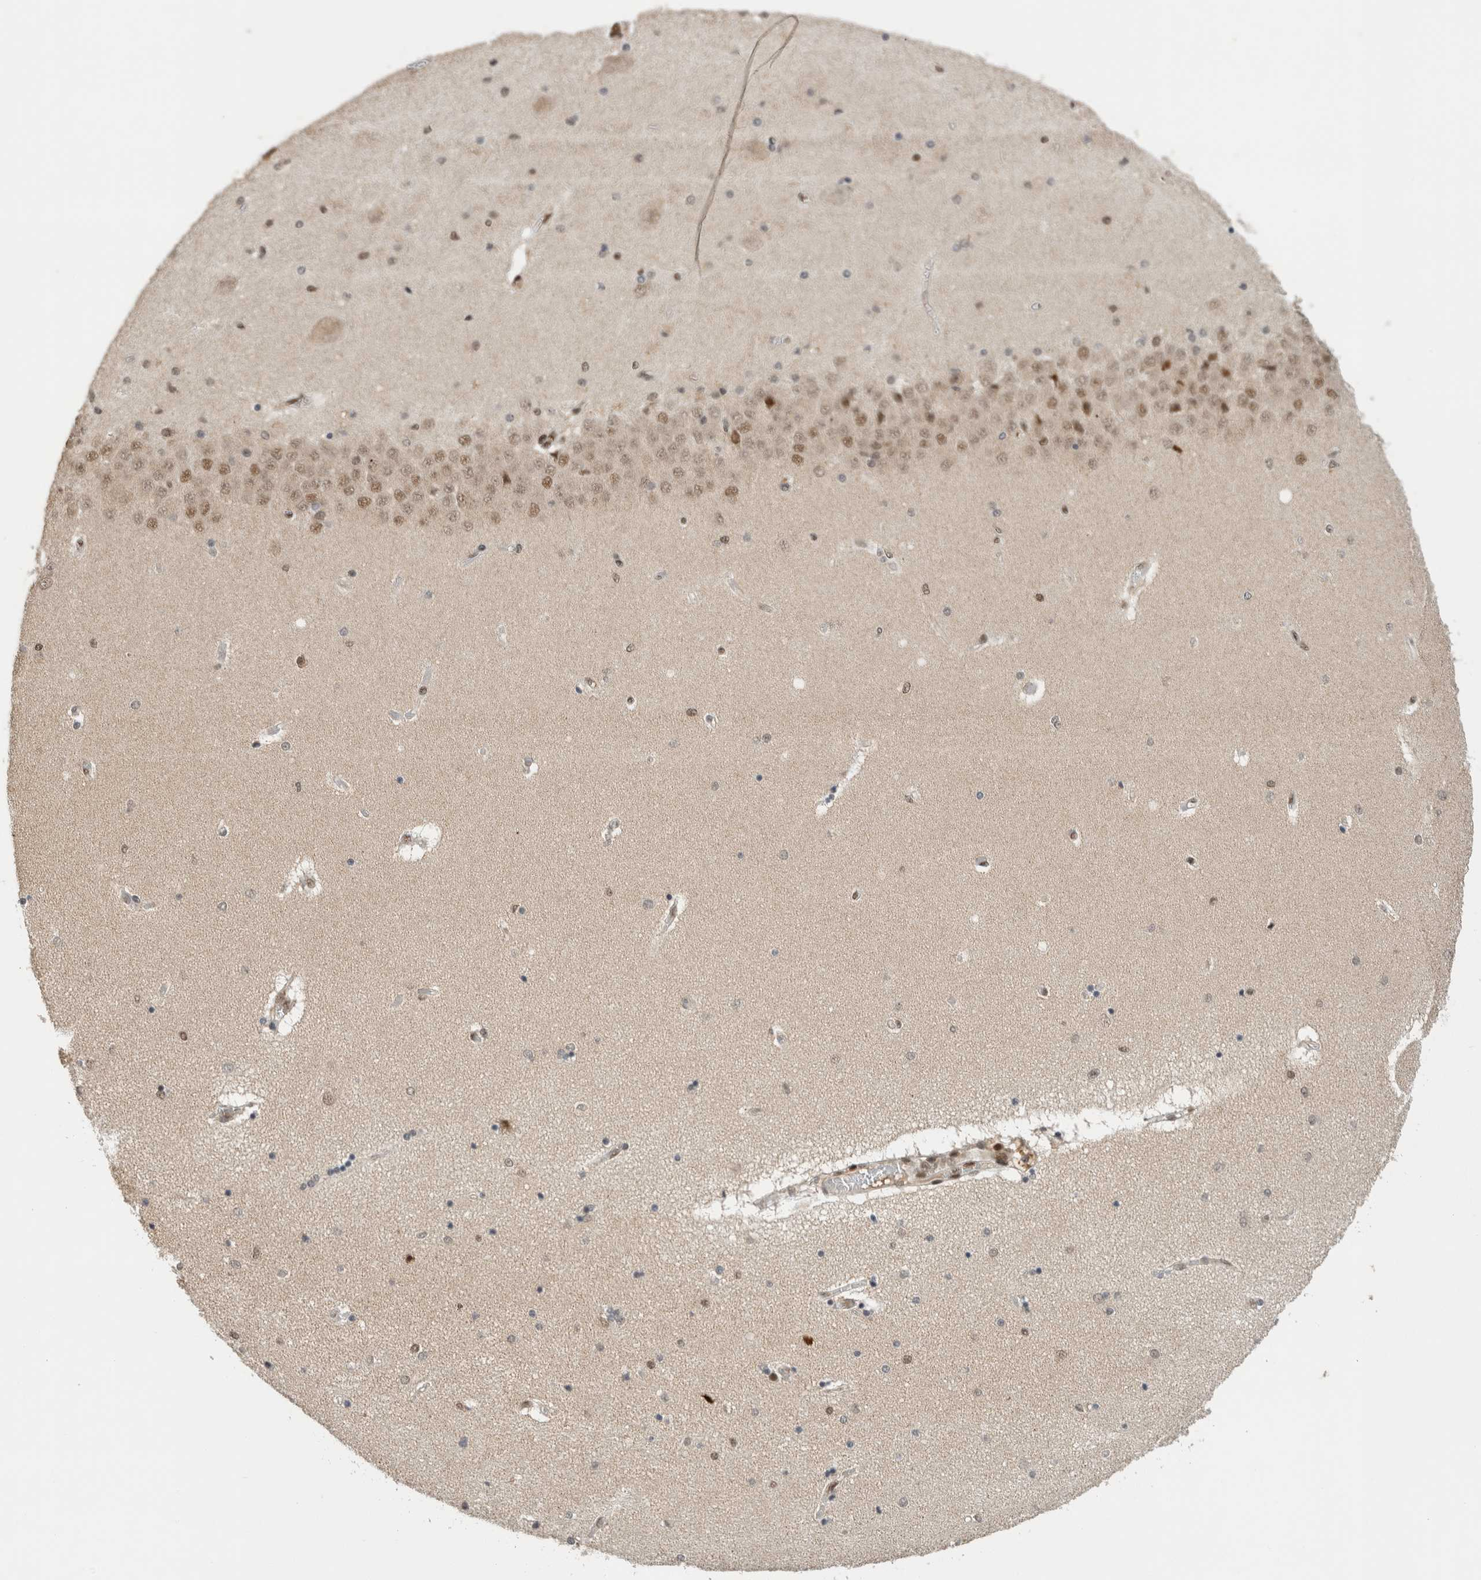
{"staining": {"intensity": "moderate", "quantity": "<25%", "location": "nuclear"}, "tissue": "hippocampus", "cell_type": "Glial cells", "image_type": "normal", "snomed": [{"axis": "morphology", "description": "Normal tissue, NOS"}, {"axis": "topography", "description": "Hippocampus"}], "caption": "This is an image of IHC staining of benign hippocampus, which shows moderate expression in the nuclear of glial cells.", "gene": "SNRNP40", "patient": {"sex": "female", "age": 54}}